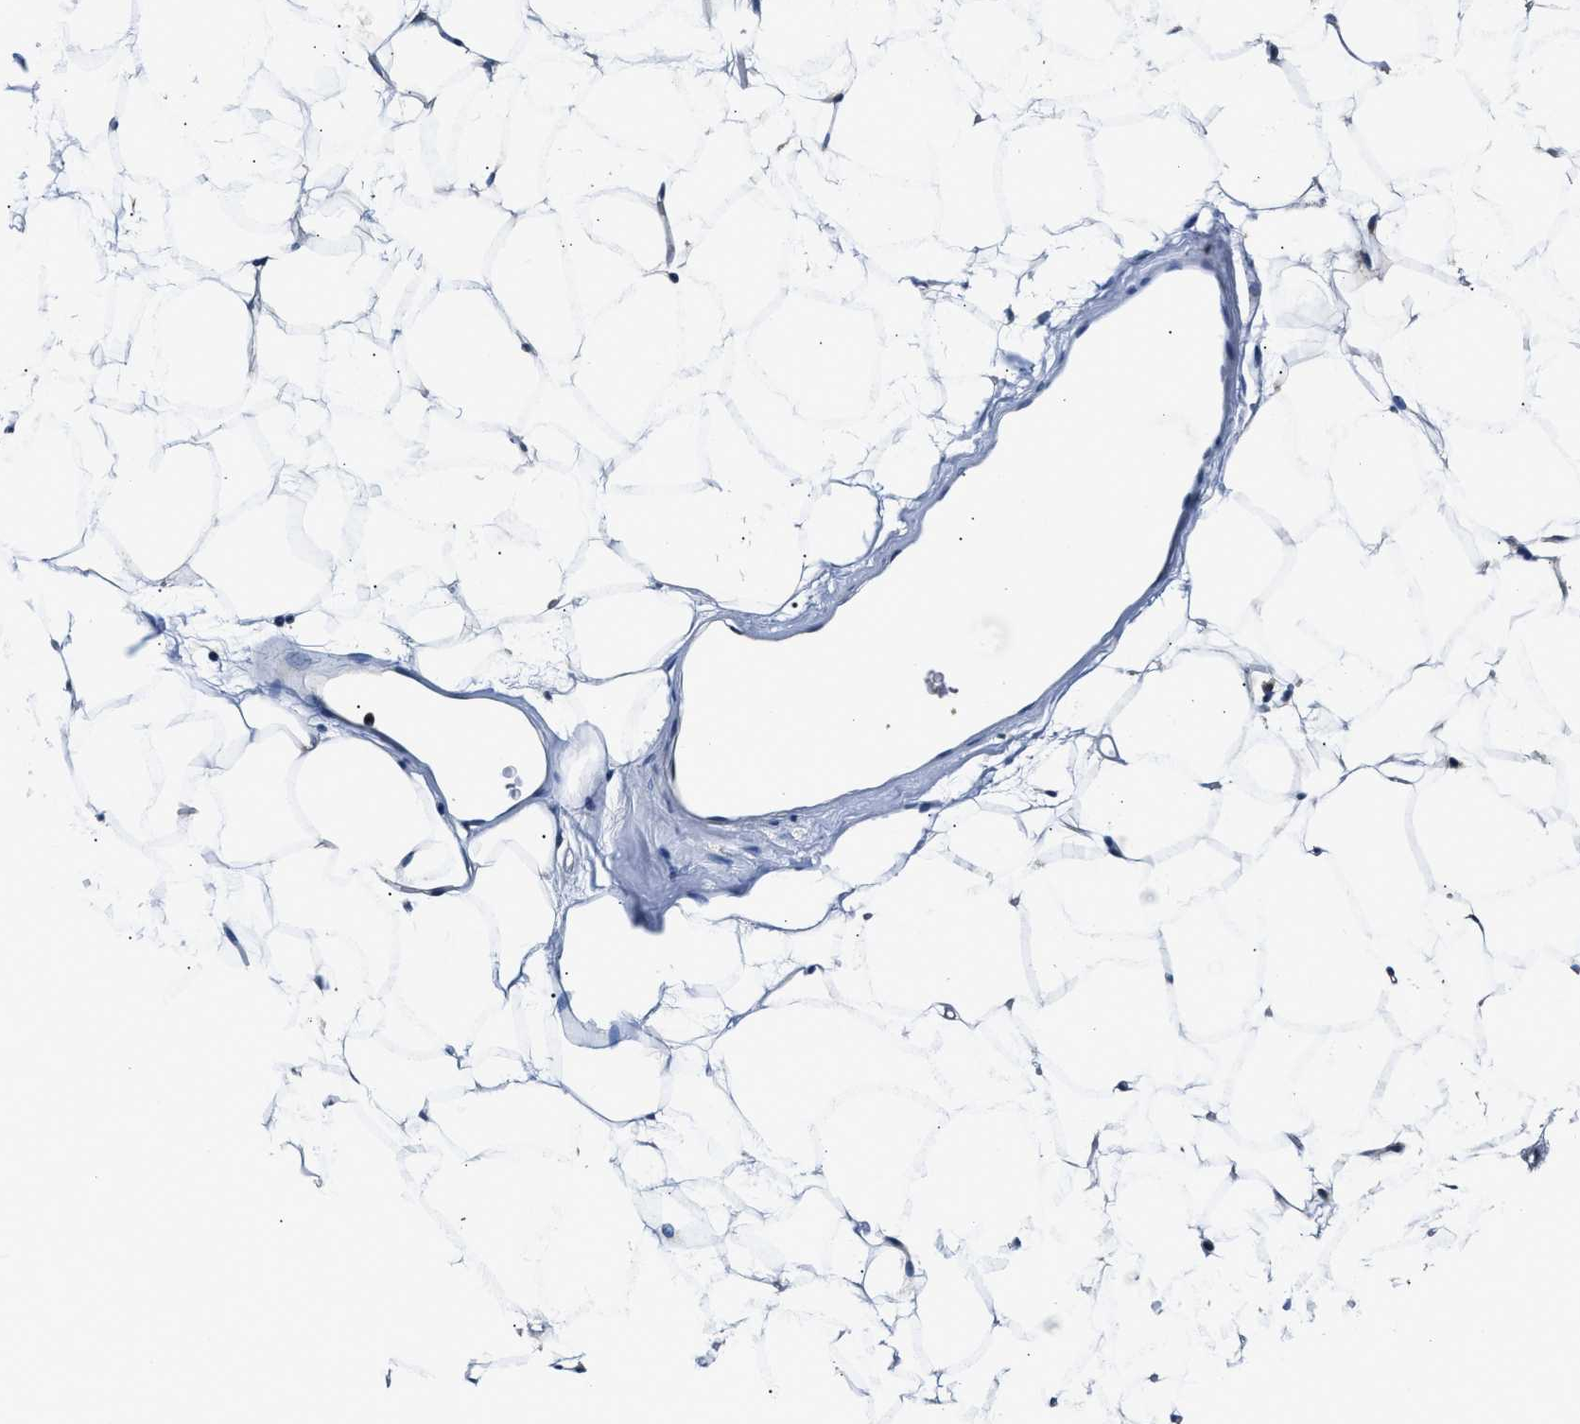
{"staining": {"intensity": "negative", "quantity": "none", "location": "none"}, "tissue": "adipose tissue", "cell_type": "Adipocytes", "image_type": "normal", "snomed": [{"axis": "morphology", "description": "Normal tissue, NOS"}, {"axis": "topography", "description": "Breast"}, {"axis": "topography", "description": "Soft tissue"}], "caption": "IHC image of unremarkable adipose tissue: adipose tissue stained with DAB demonstrates no significant protein expression in adipocytes.", "gene": "FAM185A", "patient": {"sex": "female", "age": 75}}